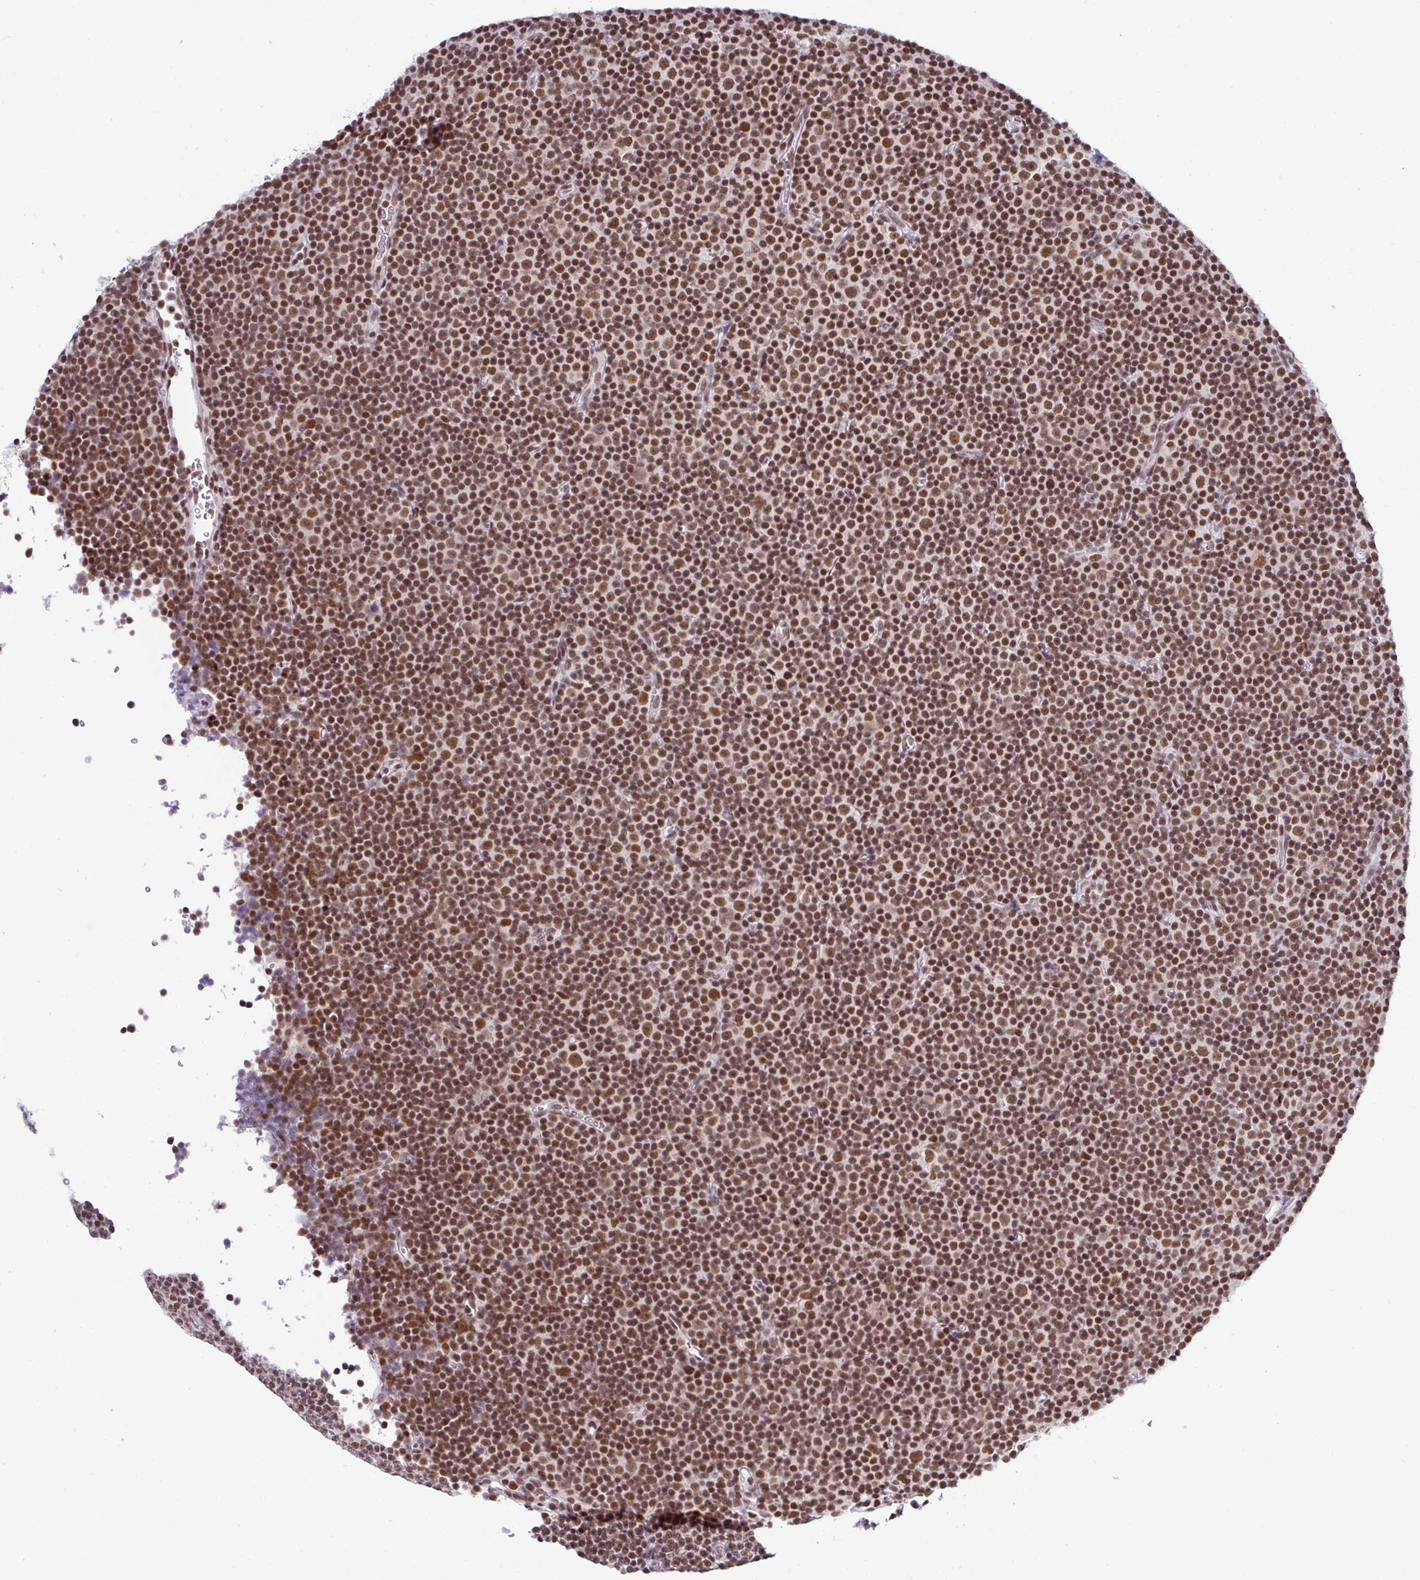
{"staining": {"intensity": "moderate", "quantity": ">75%", "location": "nuclear"}, "tissue": "lymphoma", "cell_type": "Tumor cells", "image_type": "cancer", "snomed": [{"axis": "morphology", "description": "Malignant lymphoma, non-Hodgkin's type, Low grade"}, {"axis": "topography", "description": "Lymph node"}], "caption": "DAB immunohistochemical staining of human malignant lymphoma, non-Hodgkin's type (low-grade) displays moderate nuclear protein staining in approximately >75% of tumor cells.", "gene": "DR1", "patient": {"sex": "female", "age": 67}}